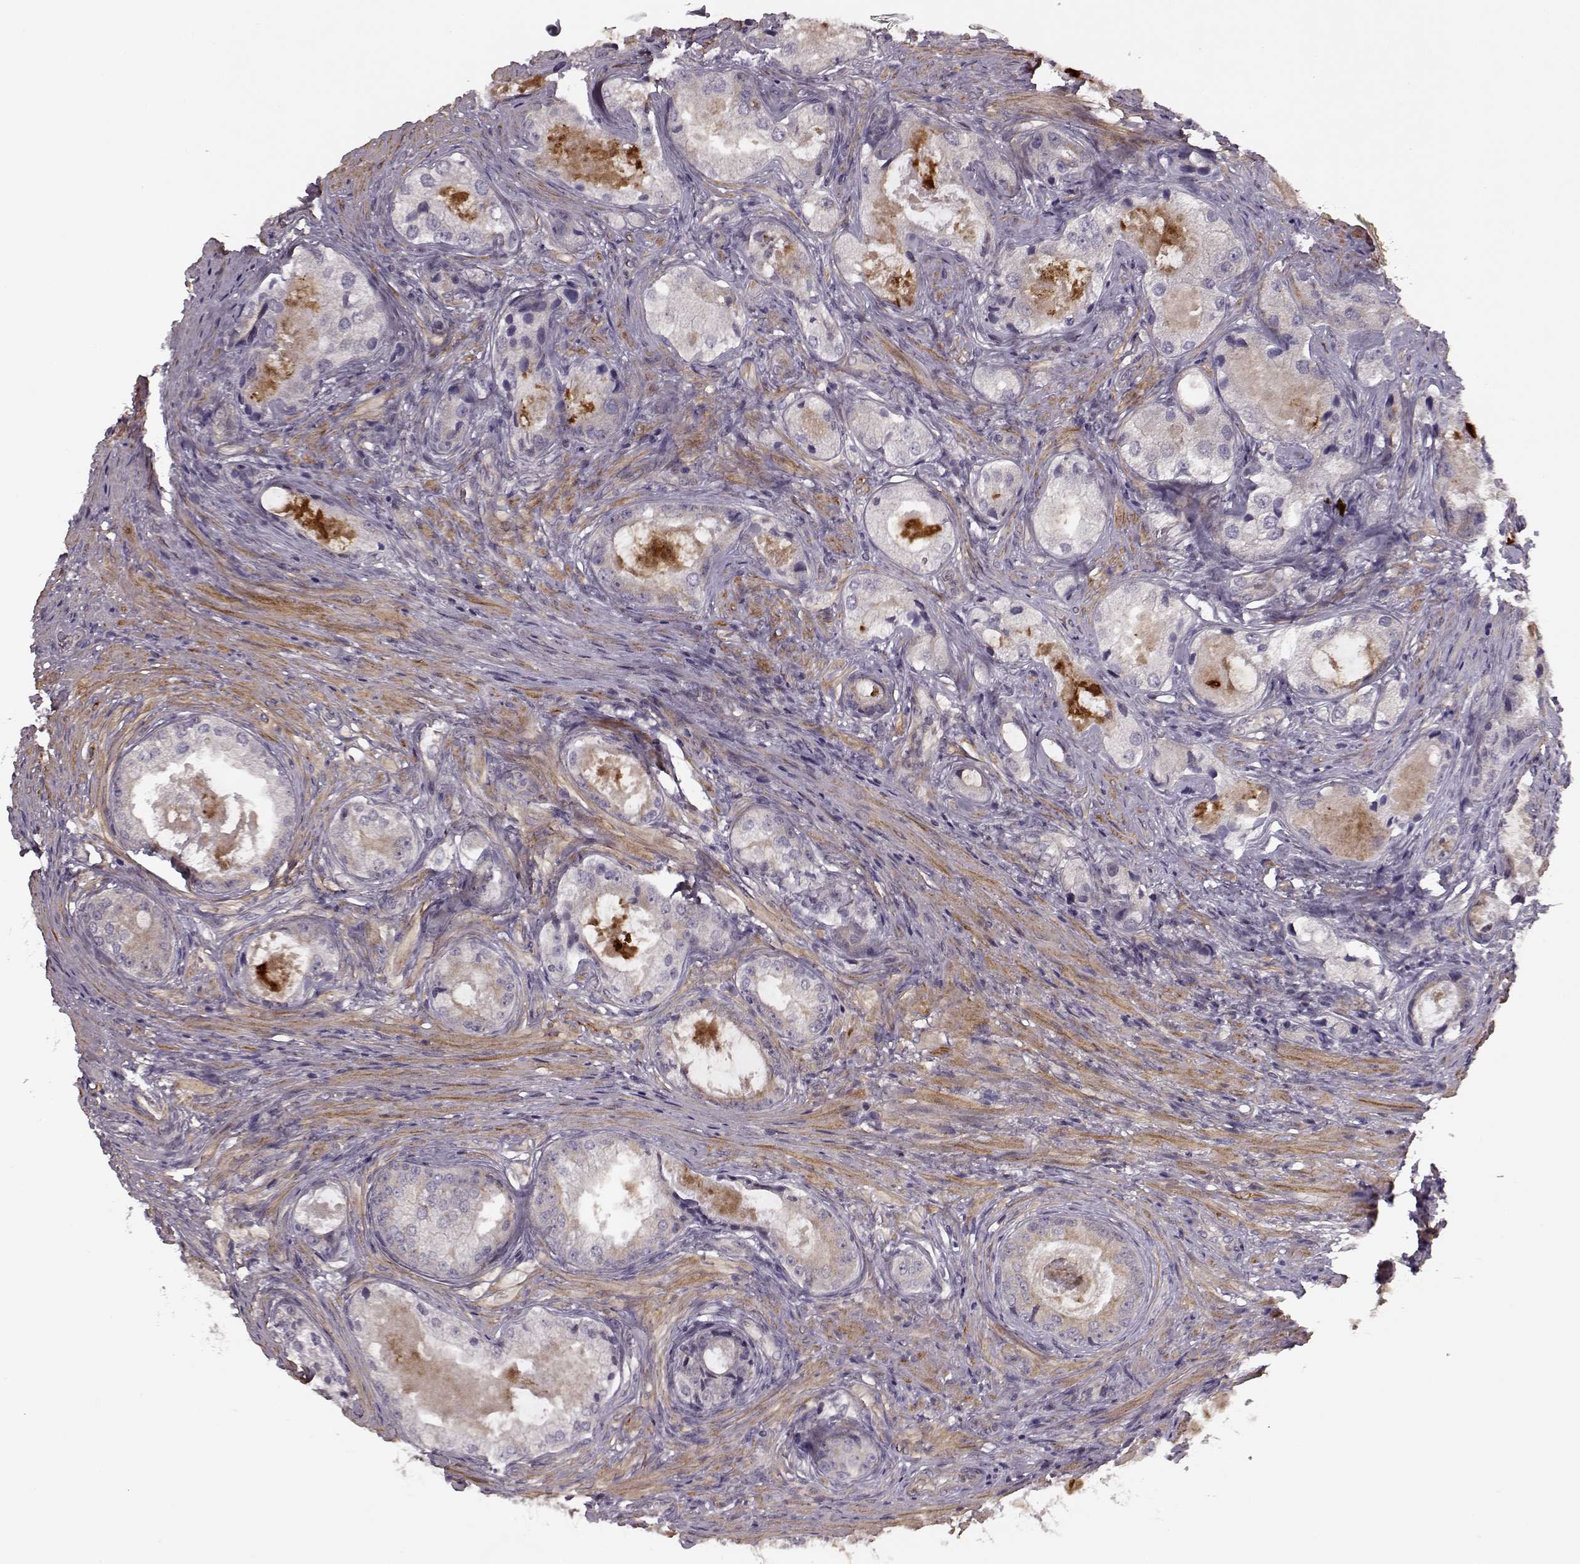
{"staining": {"intensity": "weak", "quantity": "<25%", "location": "cytoplasmic/membranous"}, "tissue": "prostate cancer", "cell_type": "Tumor cells", "image_type": "cancer", "snomed": [{"axis": "morphology", "description": "Adenocarcinoma, Low grade"}, {"axis": "topography", "description": "Prostate"}], "caption": "Prostate cancer (adenocarcinoma (low-grade)) was stained to show a protein in brown. There is no significant positivity in tumor cells.", "gene": "MTR", "patient": {"sex": "male", "age": 68}}